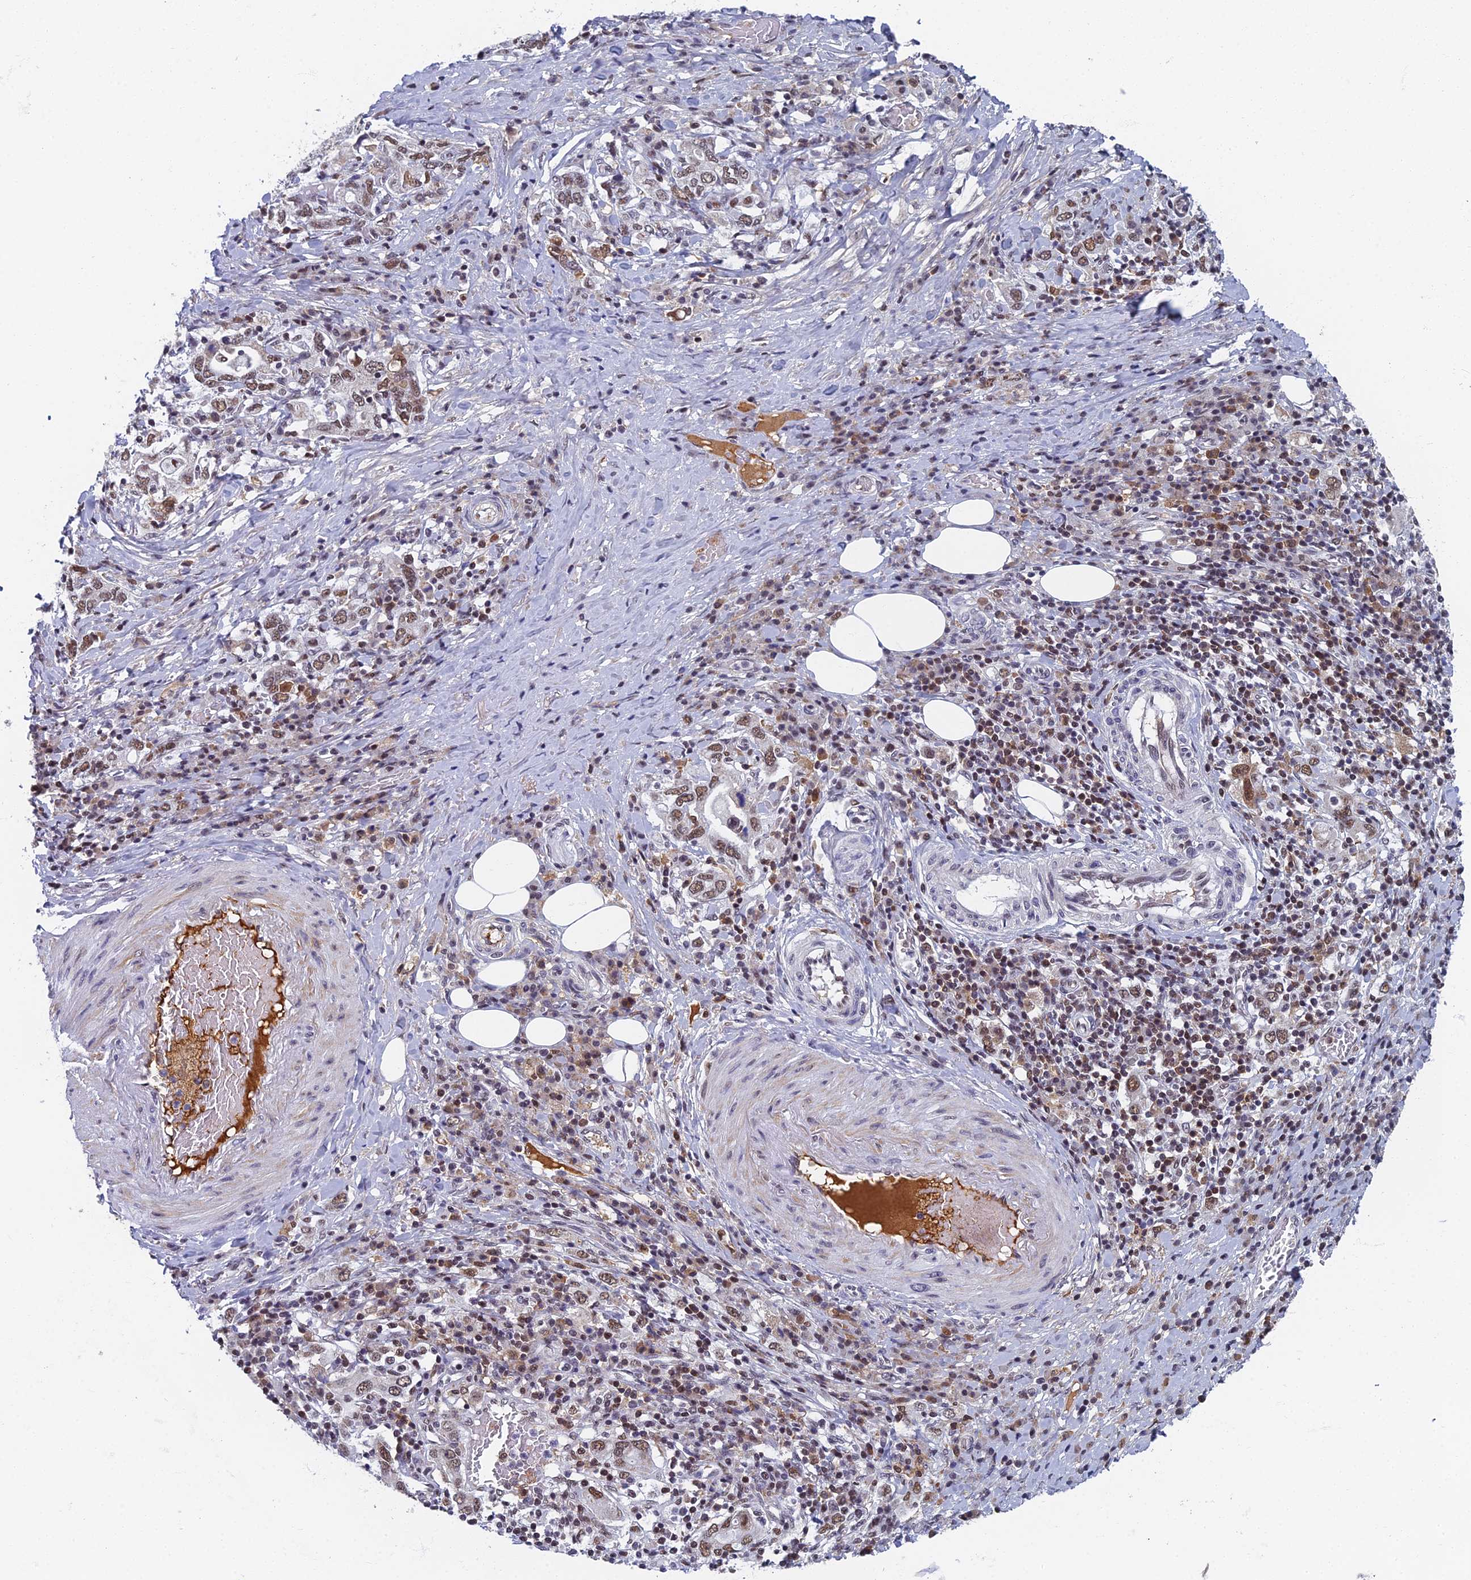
{"staining": {"intensity": "weak", "quantity": ">75%", "location": "nuclear"}, "tissue": "stomach cancer", "cell_type": "Tumor cells", "image_type": "cancer", "snomed": [{"axis": "morphology", "description": "Adenocarcinoma, NOS"}, {"axis": "topography", "description": "Stomach, upper"}, {"axis": "topography", "description": "Stomach"}], "caption": "IHC of human adenocarcinoma (stomach) displays low levels of weak nuclear staining in approximately >75% of tumor cells.", "gene": "TAF13", "patient": {"sex": "male", "age": 62}}